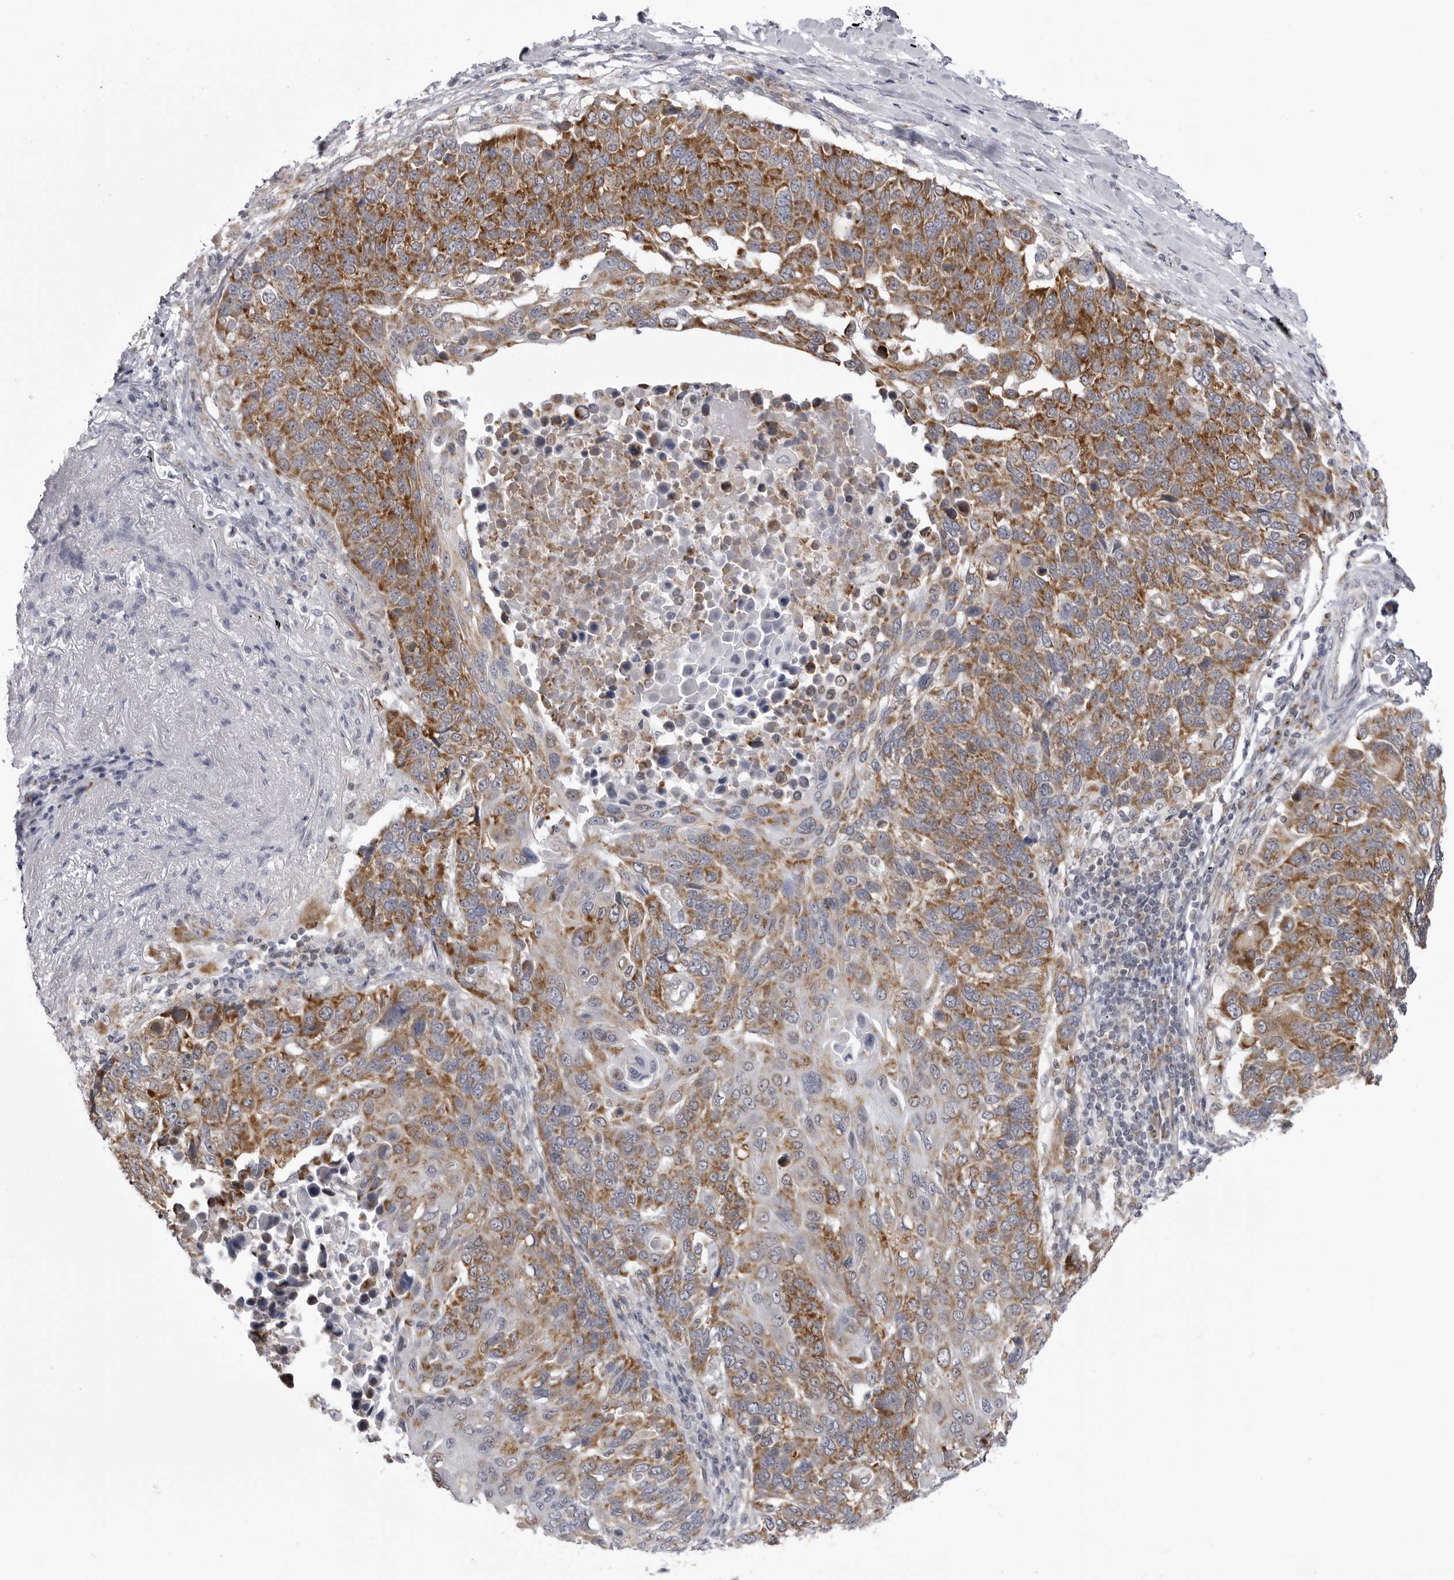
{"staining": {"intensity": "strong", "quantity": ">75%", "location": "cytoplasmic/membranous"}, "tissue": "lung cancer", "cell_type": "Tumor cells", "image_type": "cancer", "snomed": [{"axis": "morphology", "description": "Squamous cell carcinoma, NOS"}, {"axis": "topography", "description": "Lung"}], "caption": "There is high levels of strong cytoplasmic/membranous positivity in tumor cells of lung cancer, as demonstrated by immunohistochemical staining (brown color).", "gene": "FH", "patient": {"sex": "male", "age": 66}}